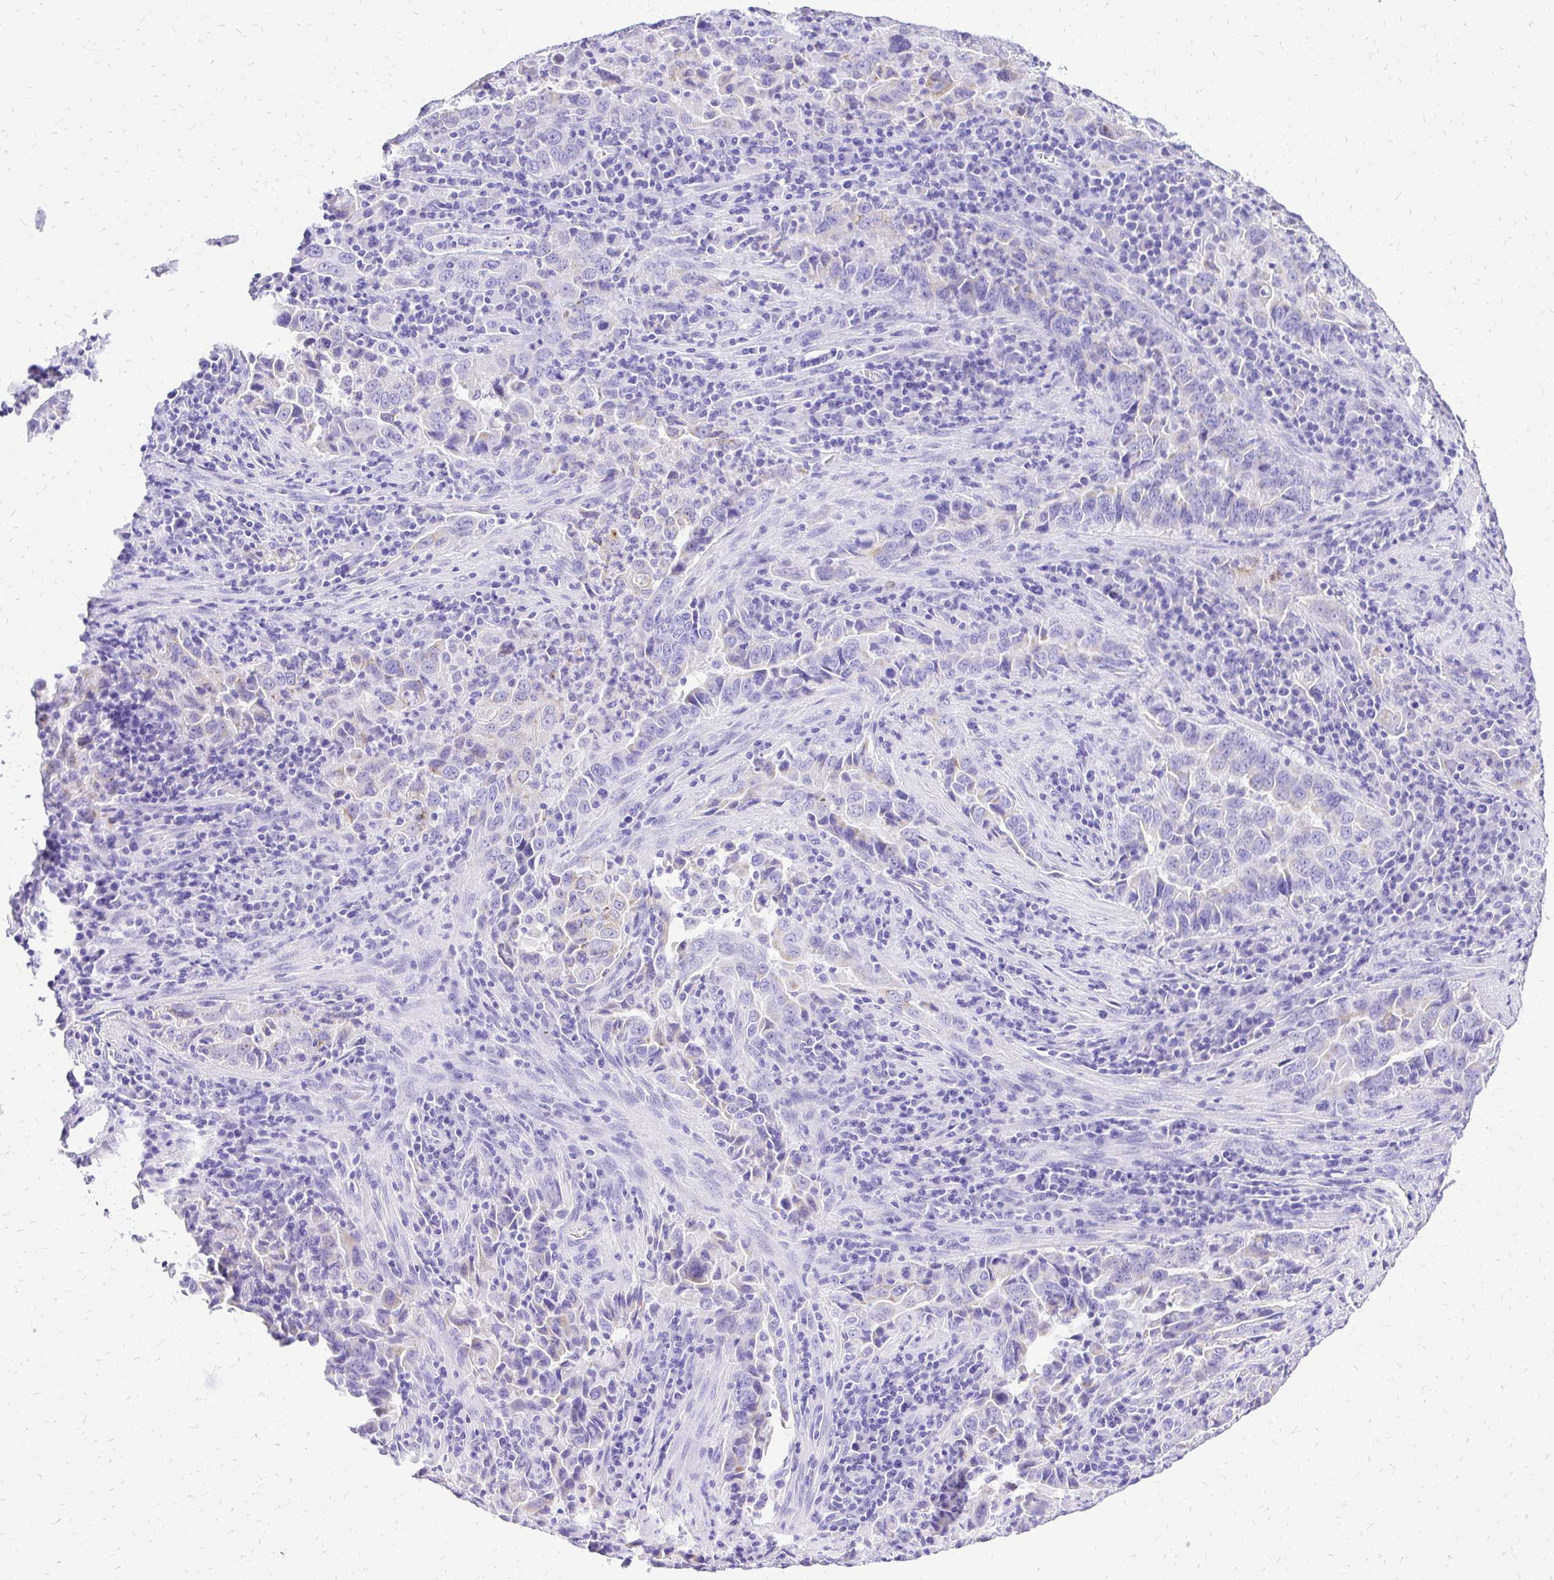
{"staining": {"intensity": "negative", "quantity": "none", "location": "none"}, "tissue": "lung cancer", "cell_type": "Tumor cells", "image_type": "cancer", "snomed": [{"axis": "morphology", "description": "Adenocarcinoma, NOS"}, {"axis": "topography", "description": "Lung"}], "caption": "This is an IHC image of human lung adenocarcinoma. There is no staining in tumor cells.", "gene": "S100G", "patient": {"sex": "male", "age": 67}}